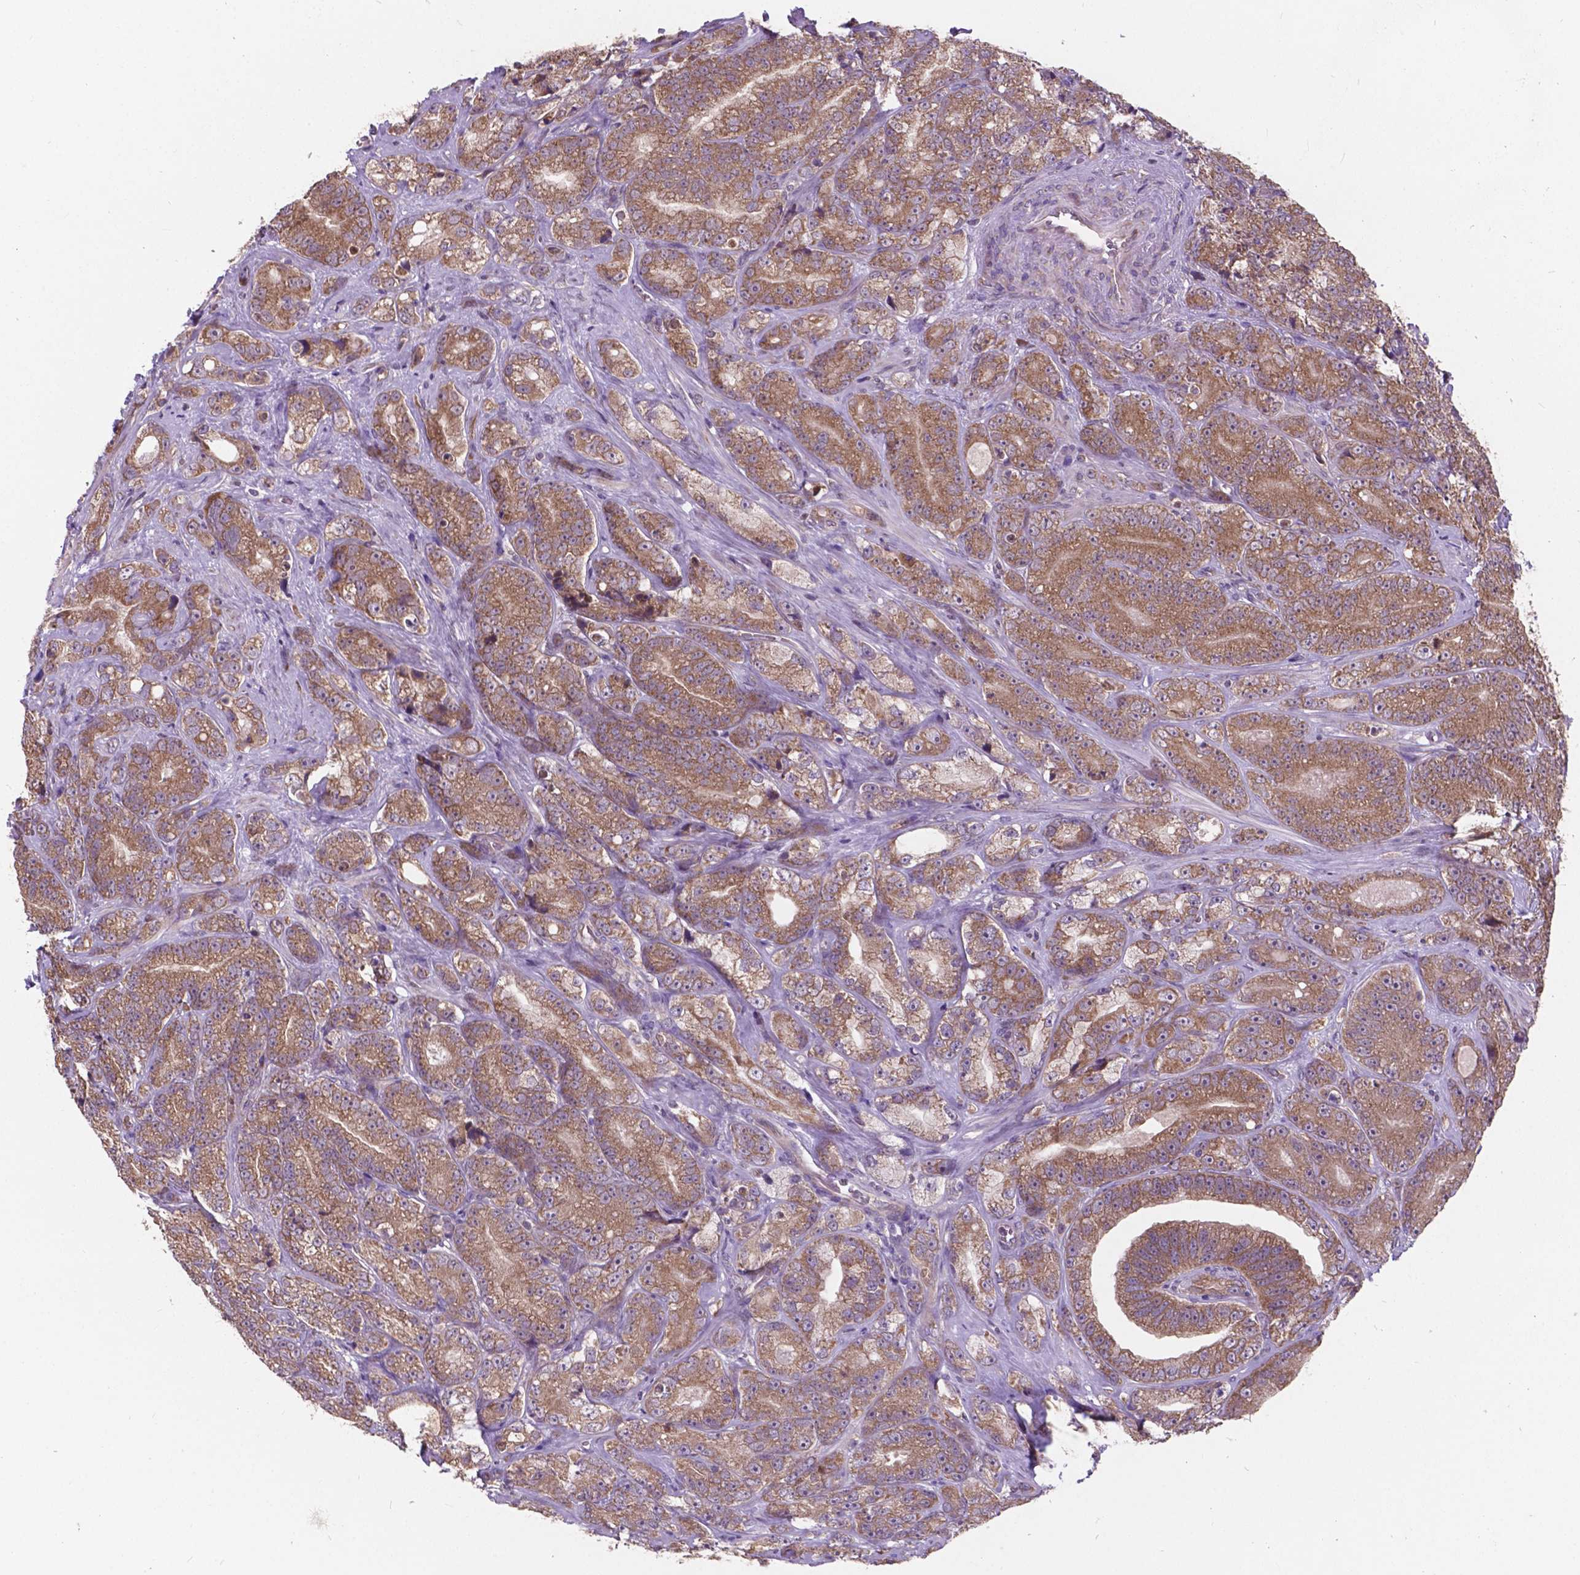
{"staining": {"intensity": "moderate", "quantity": "25%-75%", "location": "cytoplasmic/membranous"}, "tissue": "prostate cancer", "cell_type": "Tumor cells", "image_type": "cancer", "snomed": [{"axis": "morphology", "description": "Adenocarcinoma, NOS"}, {"axis": "topography", "description": "Prostate"}], "caption": "Moderate cytoplasmic/membranous positivity for a protein is identified in approximately 25%-75% of tumor cells of prostate adenocarcinoma using immunohistochemistry.", "gene": "MRPL33", "patient": {"sex": "male", "age": 63}}